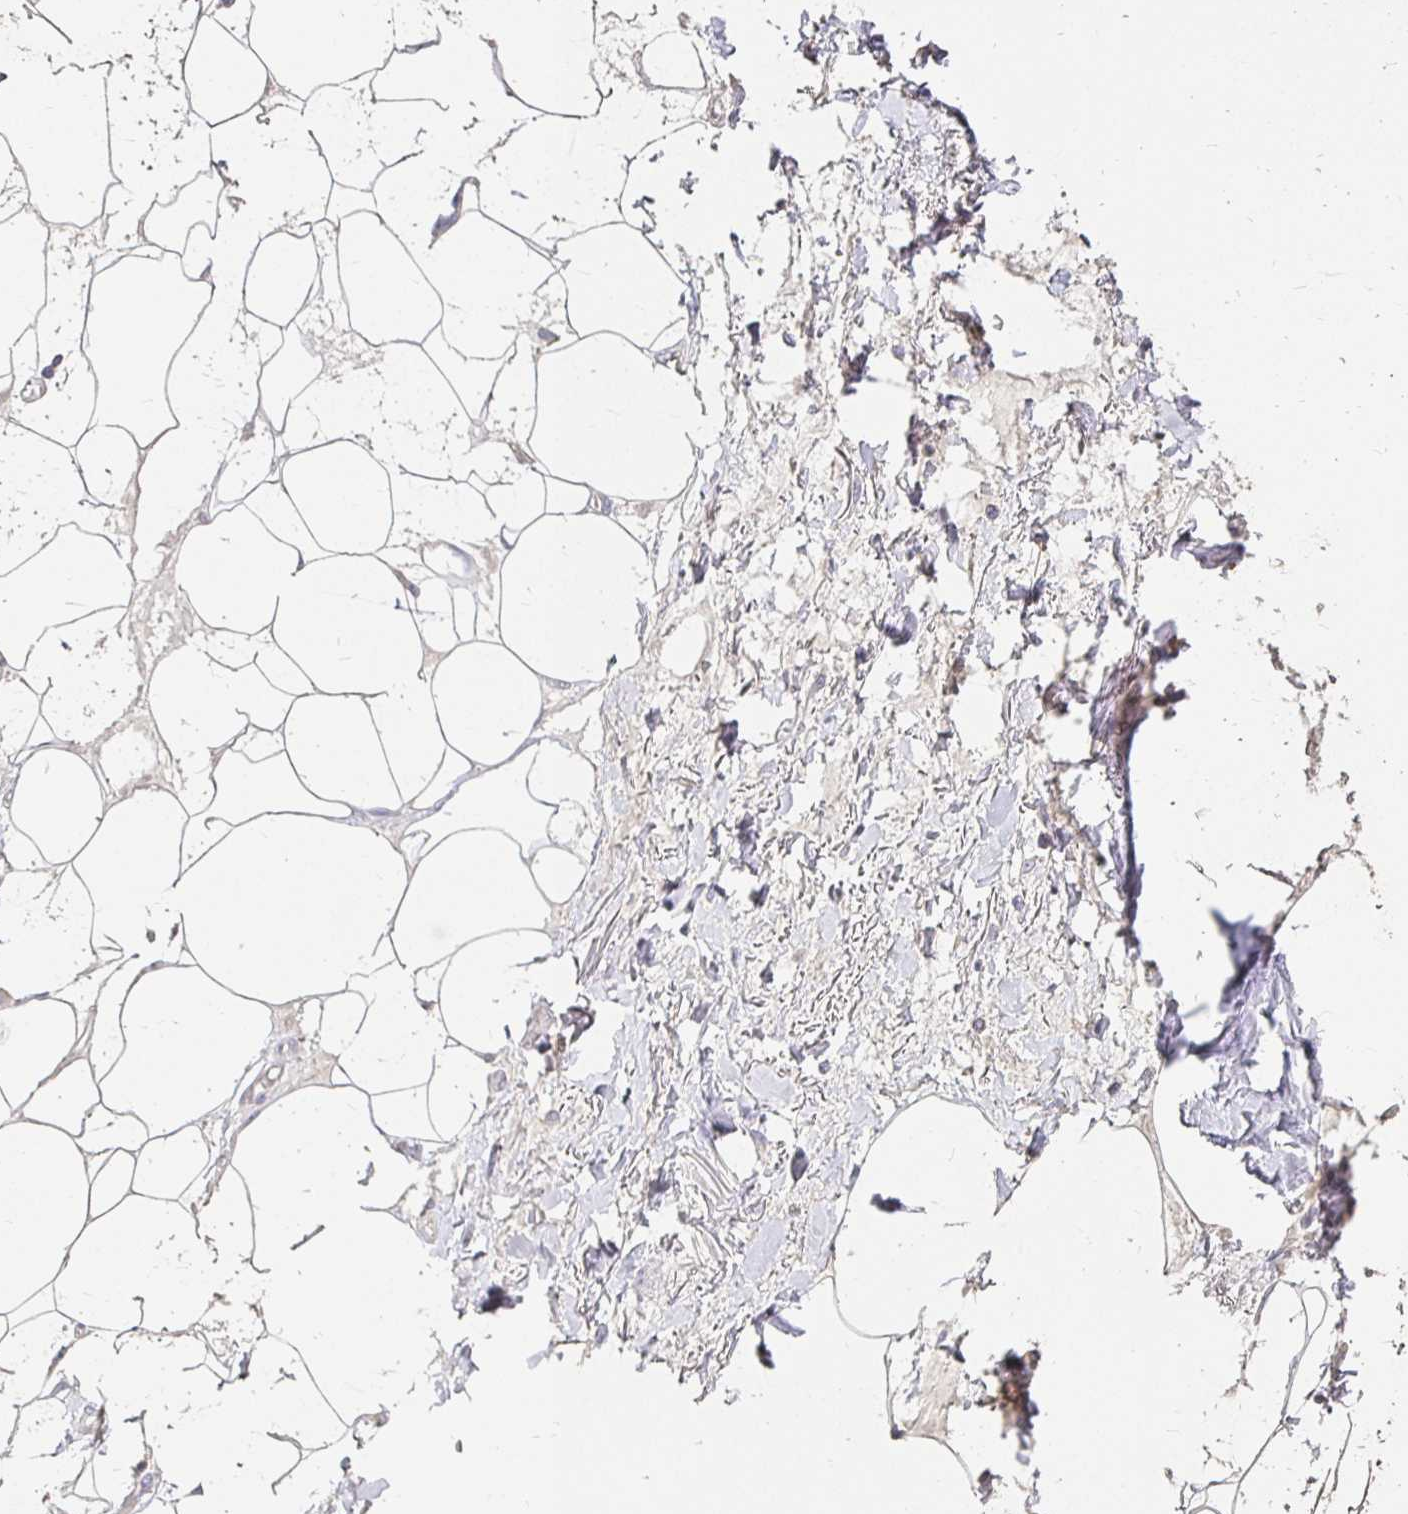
{"staining": {"intensity": "negative", "quantity": "none", "location": "none"}, "tissue": "adipose tissue", "cell_type": "Adipocytes", "image_type": "normal", "snomed": [{"axis": "morphology", "description": "Normal tissue, NOS"}, {"axis": "topography", "description": "Vagina"}, {"axis": "topography", "description": "Peripheral nerve tissue"}], "caption": "The micrograph exhibits no significant positivity in adipocytes of adipose tissue. (DAB (3,3'-diaminobenzidine) immunohistochemistry visualized using brightfield microscopy, high magnification).", "gene": "UGT1A6", "patient": {"sex": "female", "age": 71}}